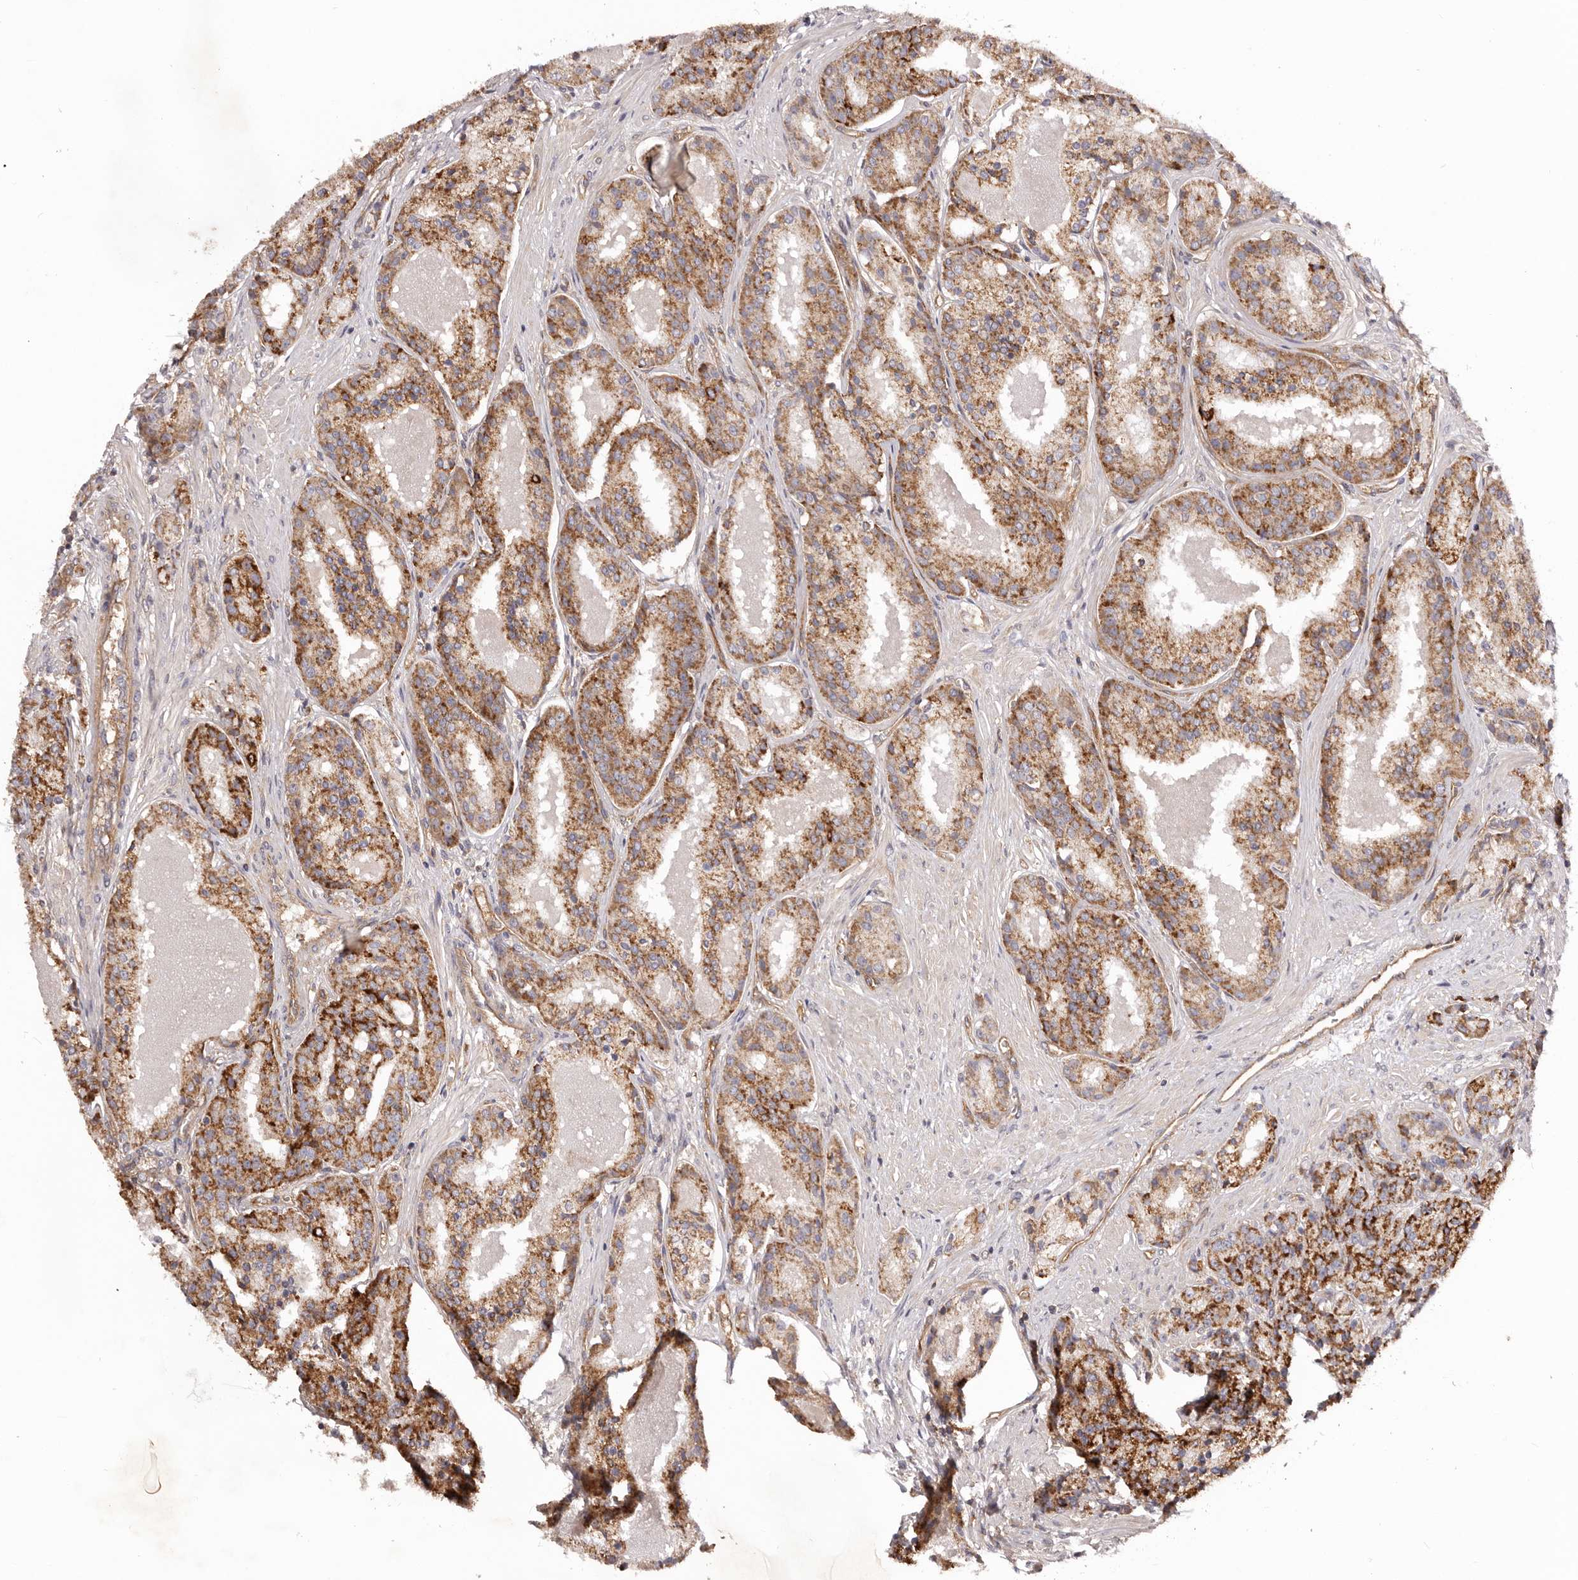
{"staining": {"intensity": "moderate", "quantity": ">75%", "location": "cytoplasmic/membranous"}, "tissue": "prostate cancer", "cell_type": "Tumor cells", "image_type": "cancer", "snomed": [{"axis": "morphology", "description": "Adenocarcinoma, High grade"}, {"axis": "topography", "description": "Prostate"}], "caption": "A brown stain shows moderate cytoplasmic/membranous positivity of a protein in prostate cancer (adenocarcinoma (high-grade)) tumor cells. (DAB (3,3'-diaminobenzidine) = brown stain, brightfield microscopy at high magnification).", "gene": "DMRT2", "patient": {"sex": "male", "age": 60}}